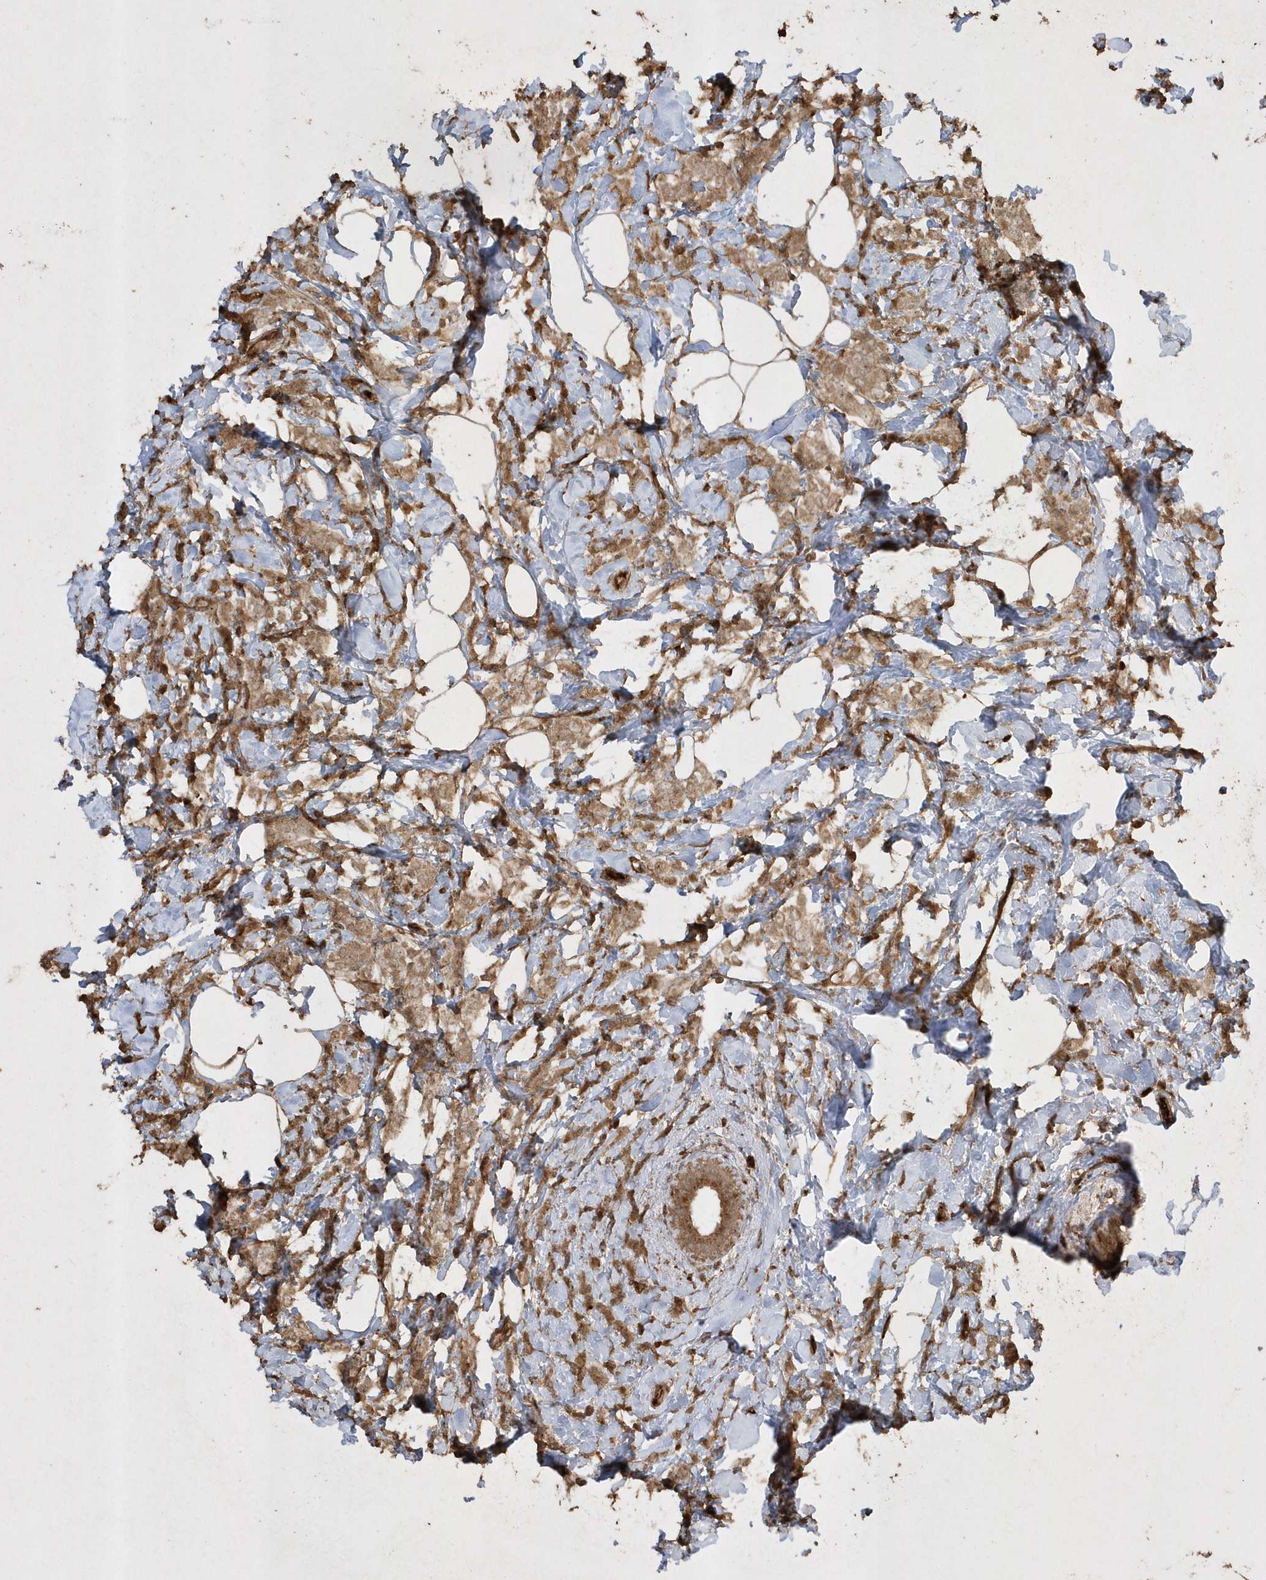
{"staining": {"intensity": "moderate", "quantity": ">75%", "location": "cytoplasmic/membranous"}, "tissue": "breast cancer", "cell_type": "Tumor cells", "image_type": "cancer", "snomed": [{"axis": "morphology", "description": "Lobular carcinoma"}, {"axis": "topography", "description": "Breast"}], "caption": "Immunohistochemical staining of breast lobular carcinoma shows moderate cytoplasmic/membranous protein positivity in approximately >75% of tumor cells.", "gene": "AVPI1", "patient": {"sex": "female", "age": 47}}